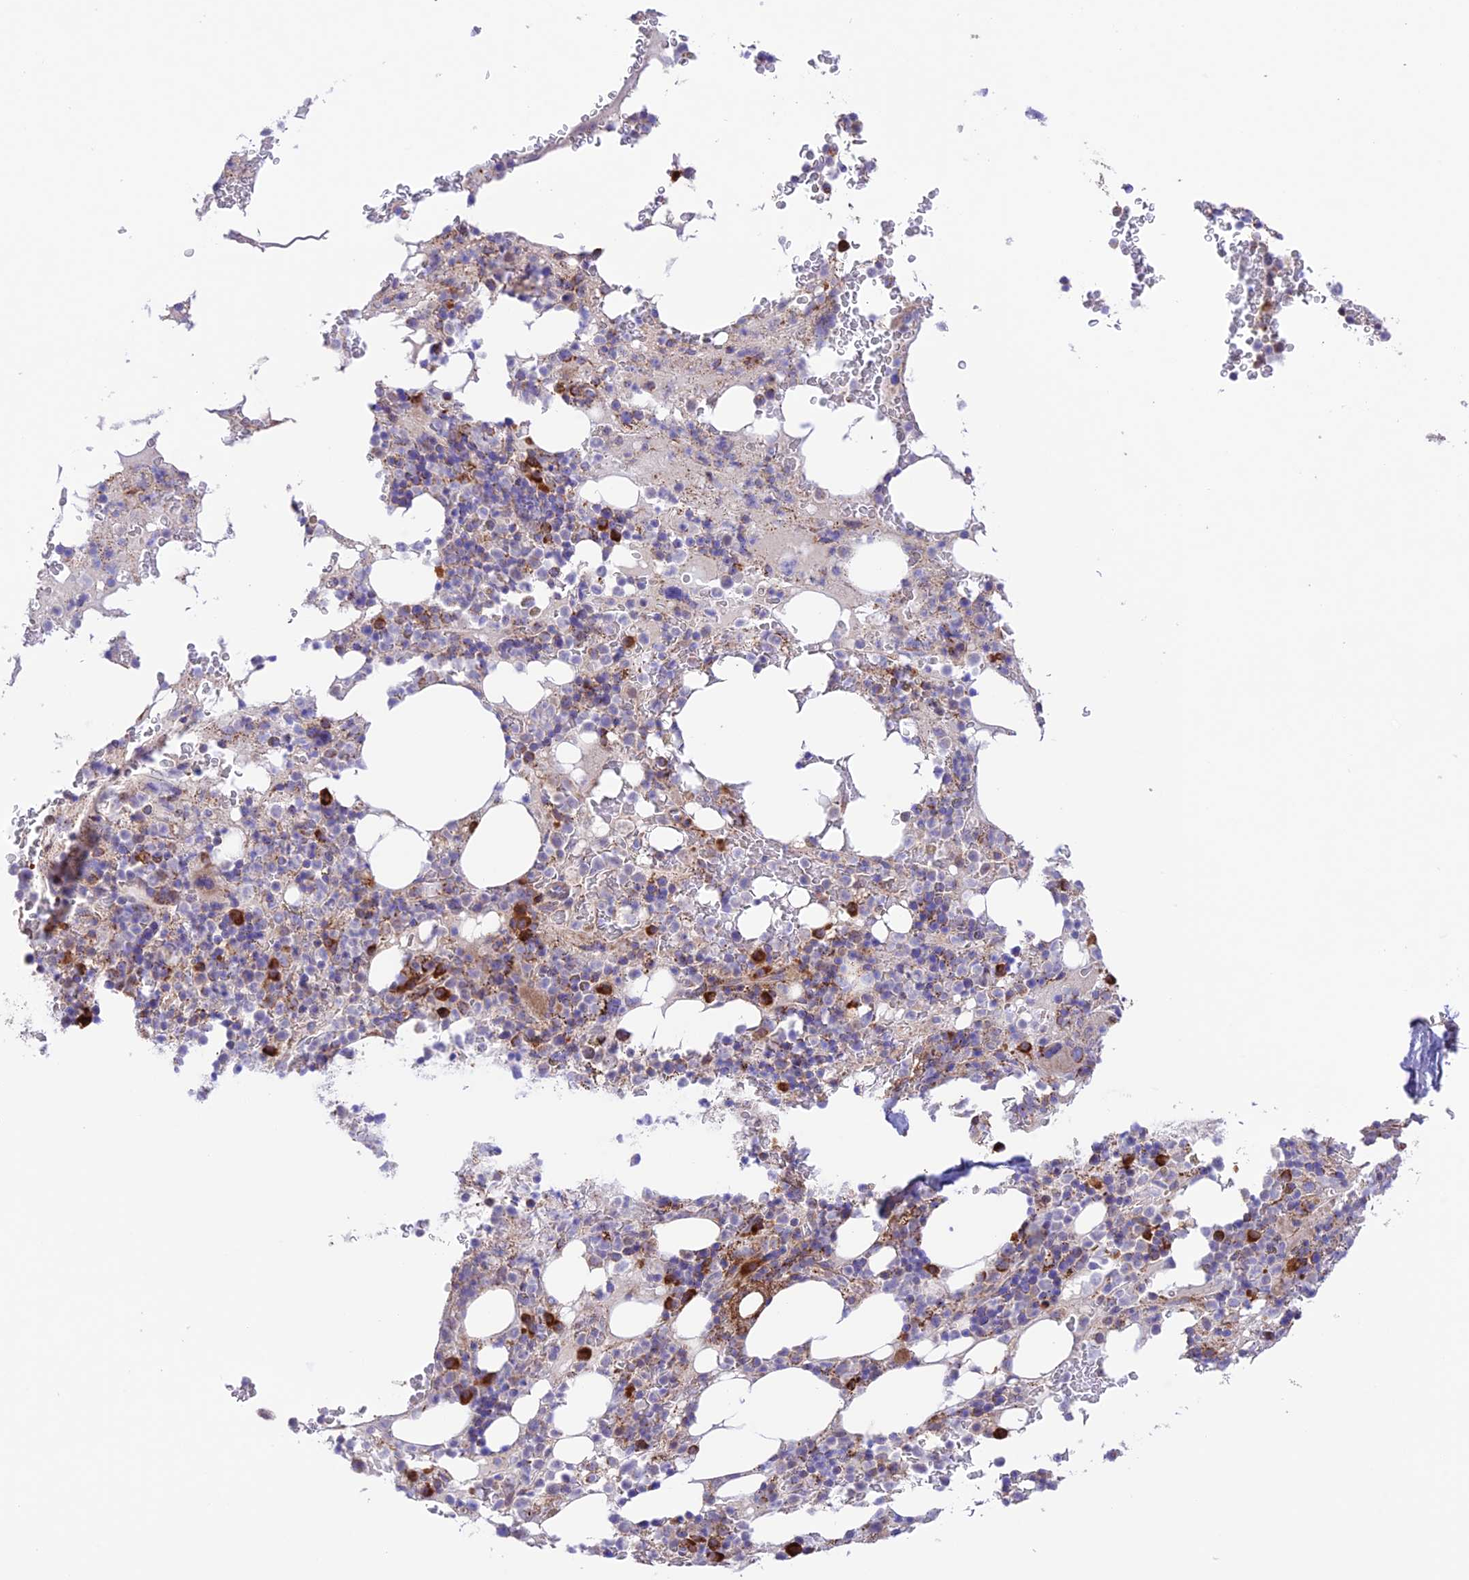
{"staining": {"intensity": "strong", "quantity": "<25%", "location": "cytoplasmic/membranous"}, "tissue": "bone marrow", "cell_type": "Hematopoietic cells", "image_type": "normal", "snomed": [{"axis": "morphology", "description": "Normal tissue, NOS"}, {"axis": "topography", "description": "Bone marrow"}], "caption": "Immunohistochemical staining of benign bone marrow reveals strong cytoplasmic/membranous protein positivity in about <25% of hematopoietic cells. The staining was performed using DAB, with brown indicating positive protein expression. Nuclei are stained blue with hematoxylin.", "gene": "UAP1L1", "patient": {"sex": "male", "age": 58}}